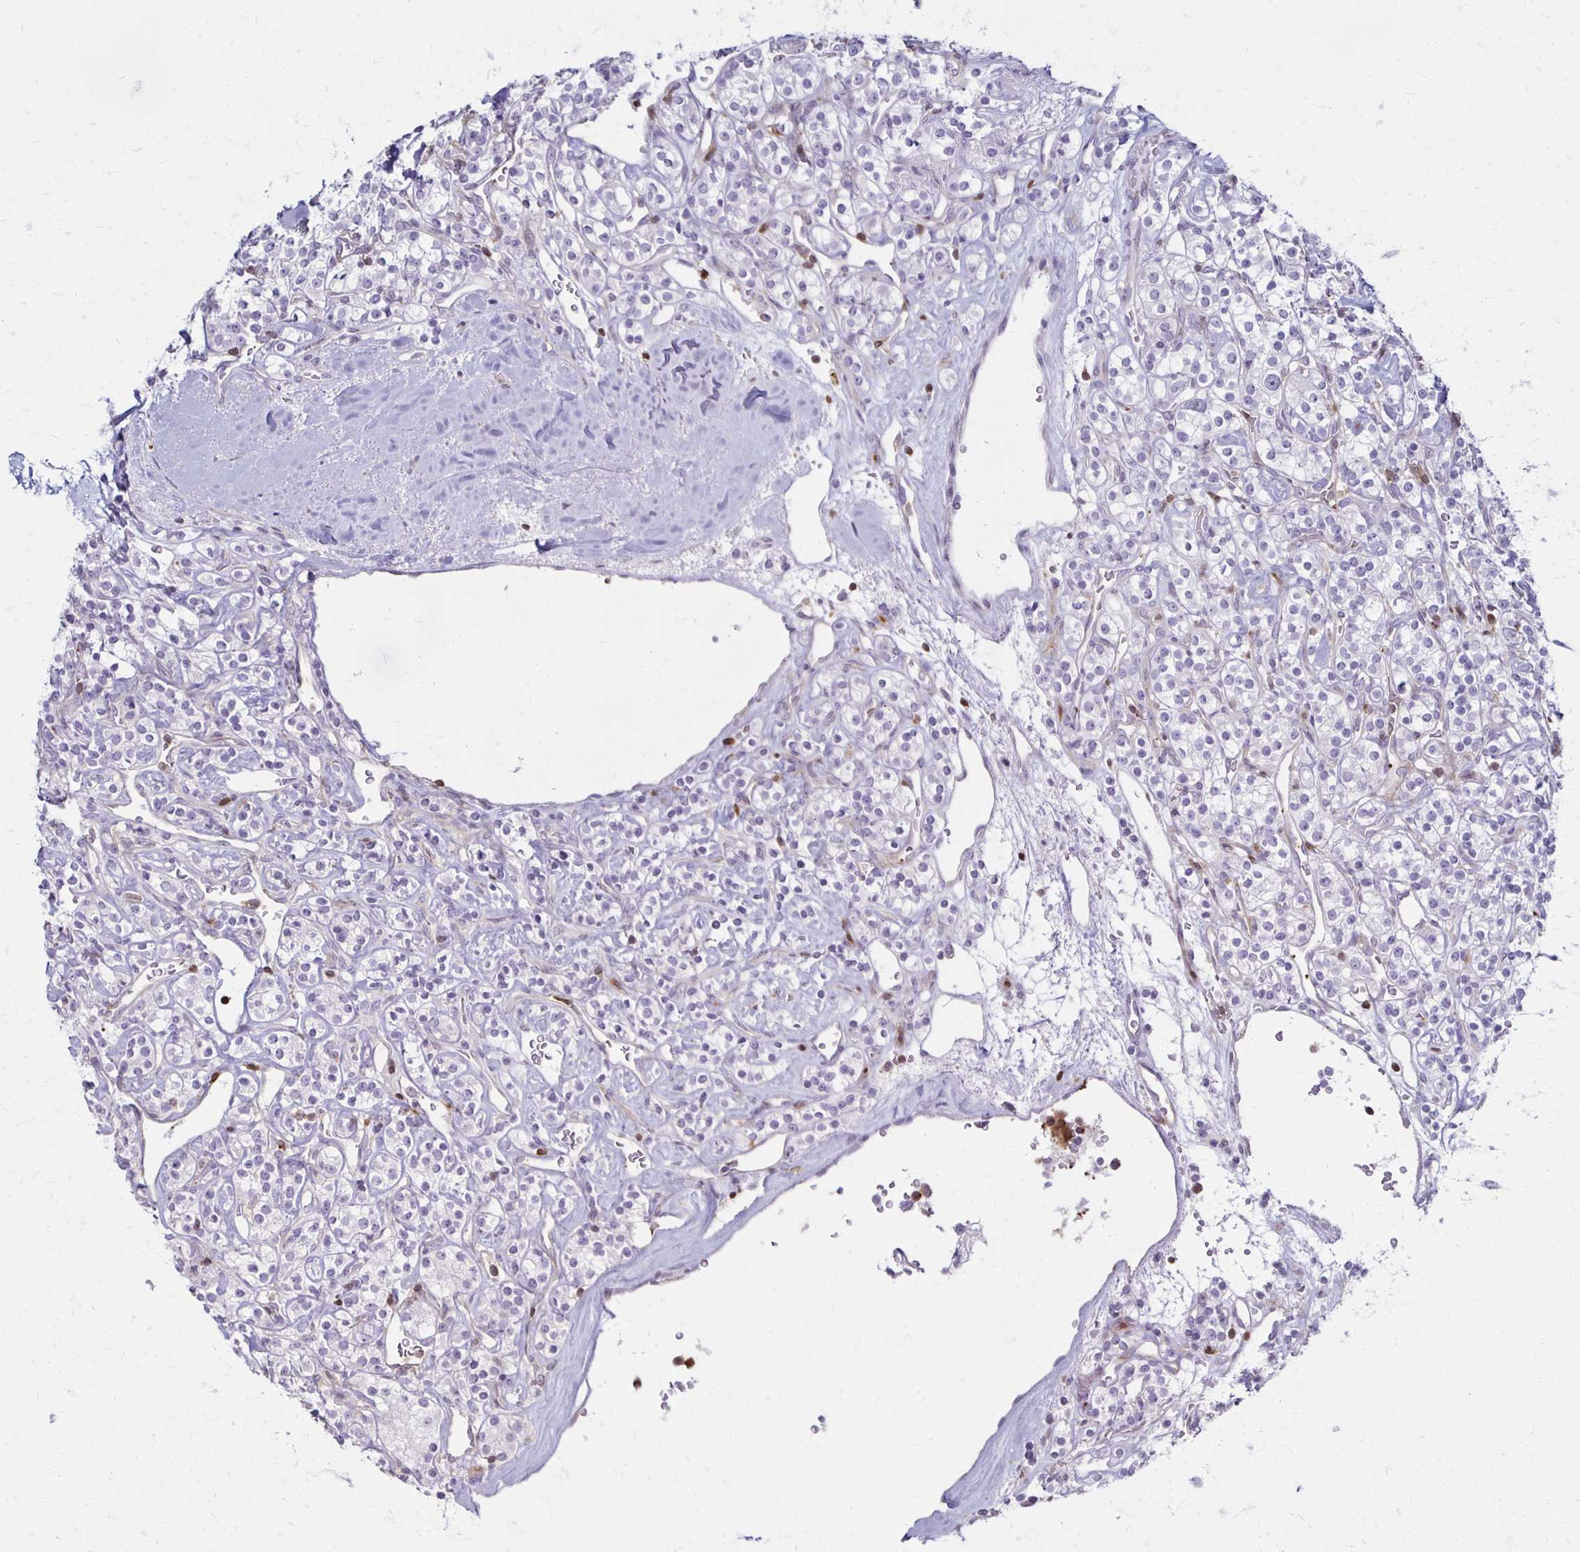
{"staining": {"intensity": "negative", "quantity": "none", "location": "none"}, "tissue": "renal cancer", "cell_type": "Tumor cells", "image_type": "cancer", "snomed": [{"axis": "morphology", "description": "Adenocarcinoma, NOS"}, {"axis": "topography", "description": "Kidney"}], "caption": "This histopathology image is of renal adenocarcinoma stained with immunohistochemistry to label a protein in brown with the nuclei are counter-stained blue. There is no staining in tumor cells.", "gene": "CCL21", "patient": {"sex": "male", "age": 77}}